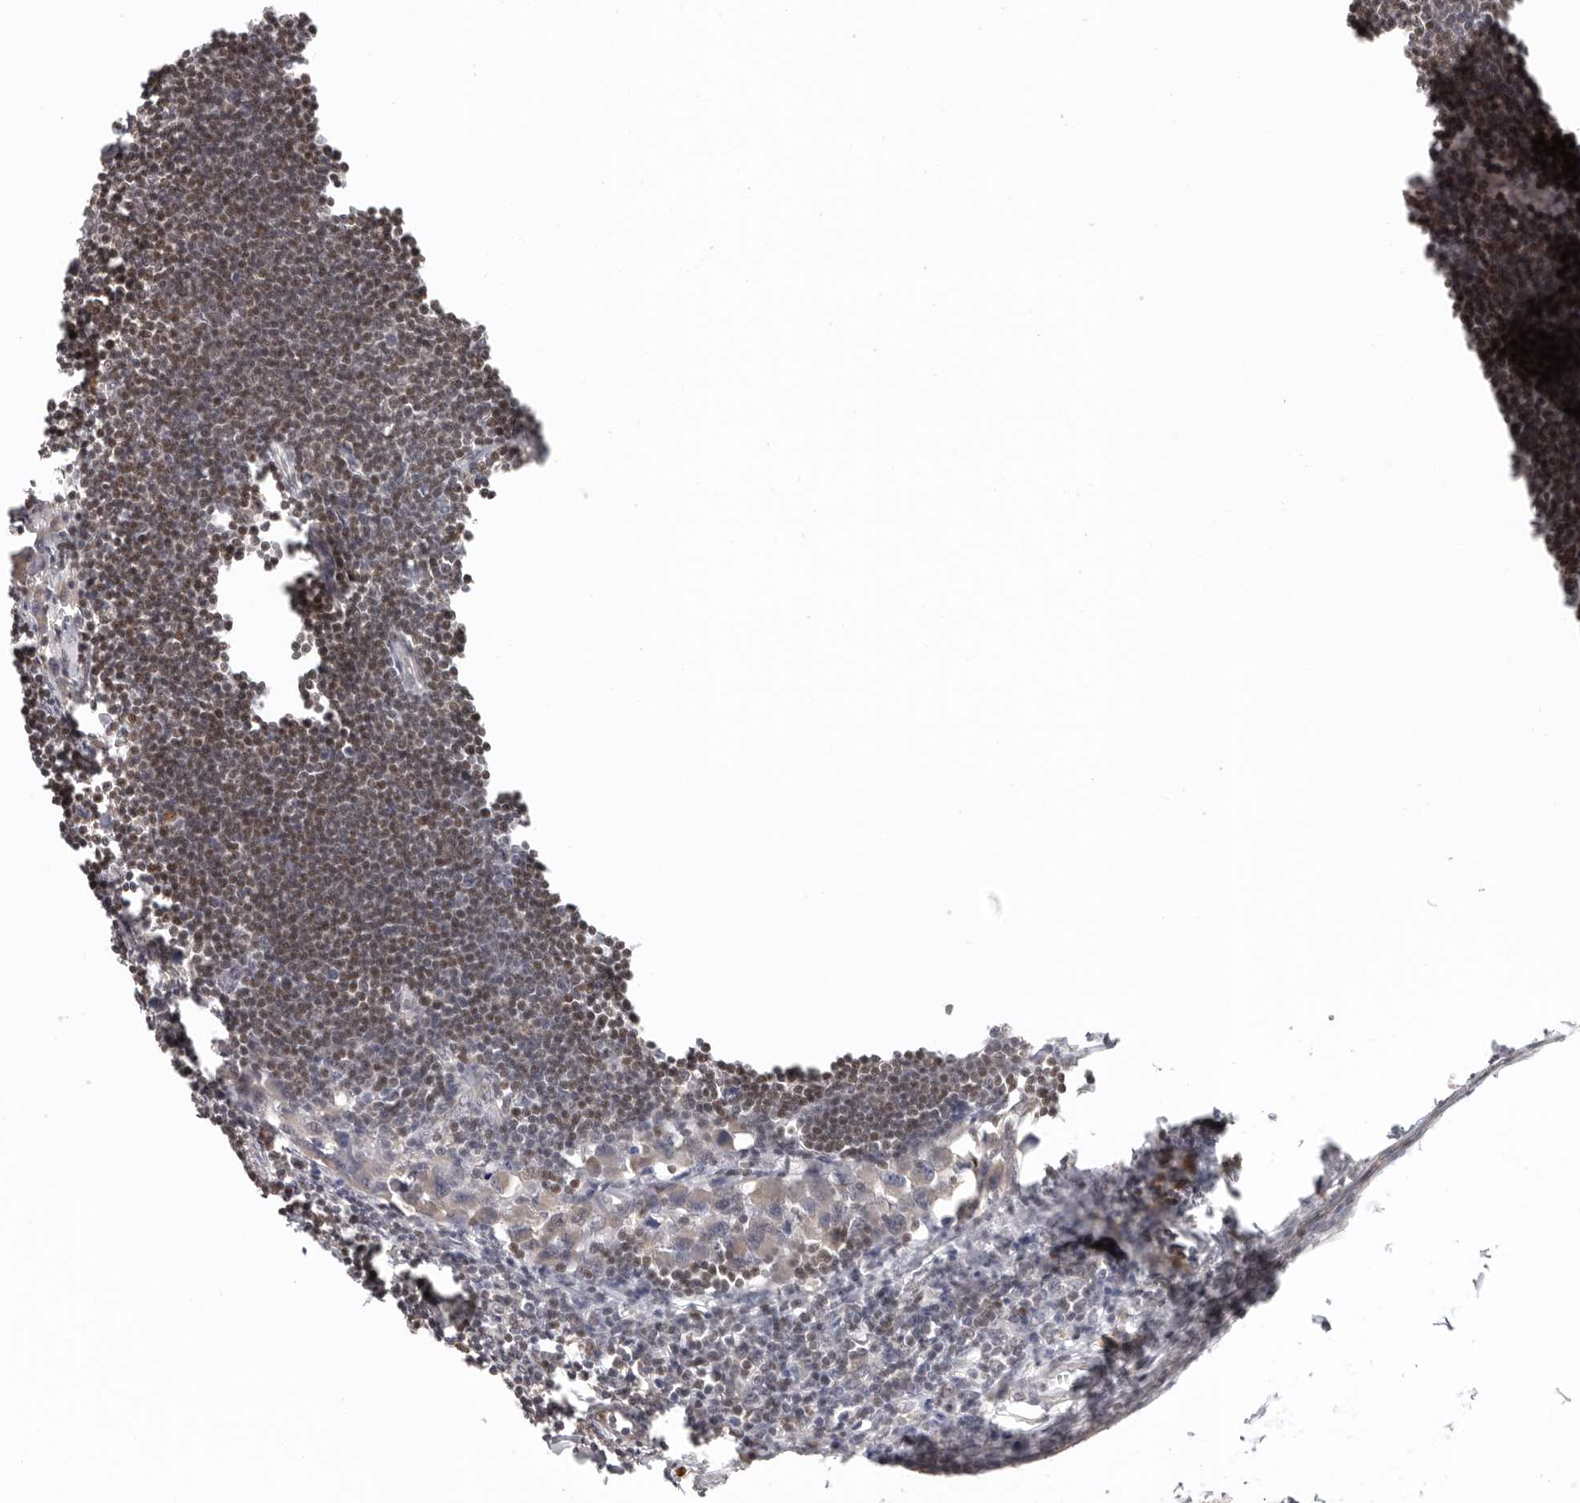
{"staining": {"intensity": "moderate", "quantity": "<25%", "location": "cytoplasmic/membranous,nuclear"}, "tissue": "lymph node", "cell_type": "Germinal center cells", "image_type": "normal", "snomed": [{"axis": "morphology", "description": "Normal tissue, NOS"}, {"axis": "morphology", "description": "Malignant melanoma, Metastatic site"}, {"axis": "topography", "description": "Lymph node"}], "caption": "The immunohistochemical stain highlights moderate cytoplasmic/membranous,nuclear positivity in germinal center cells of unremarkable lymph node. (Brightfield microscopy of DAB IHC at high magnification).", "gene": "LARP7", "patient": {"sex": "male", "age": 41}}